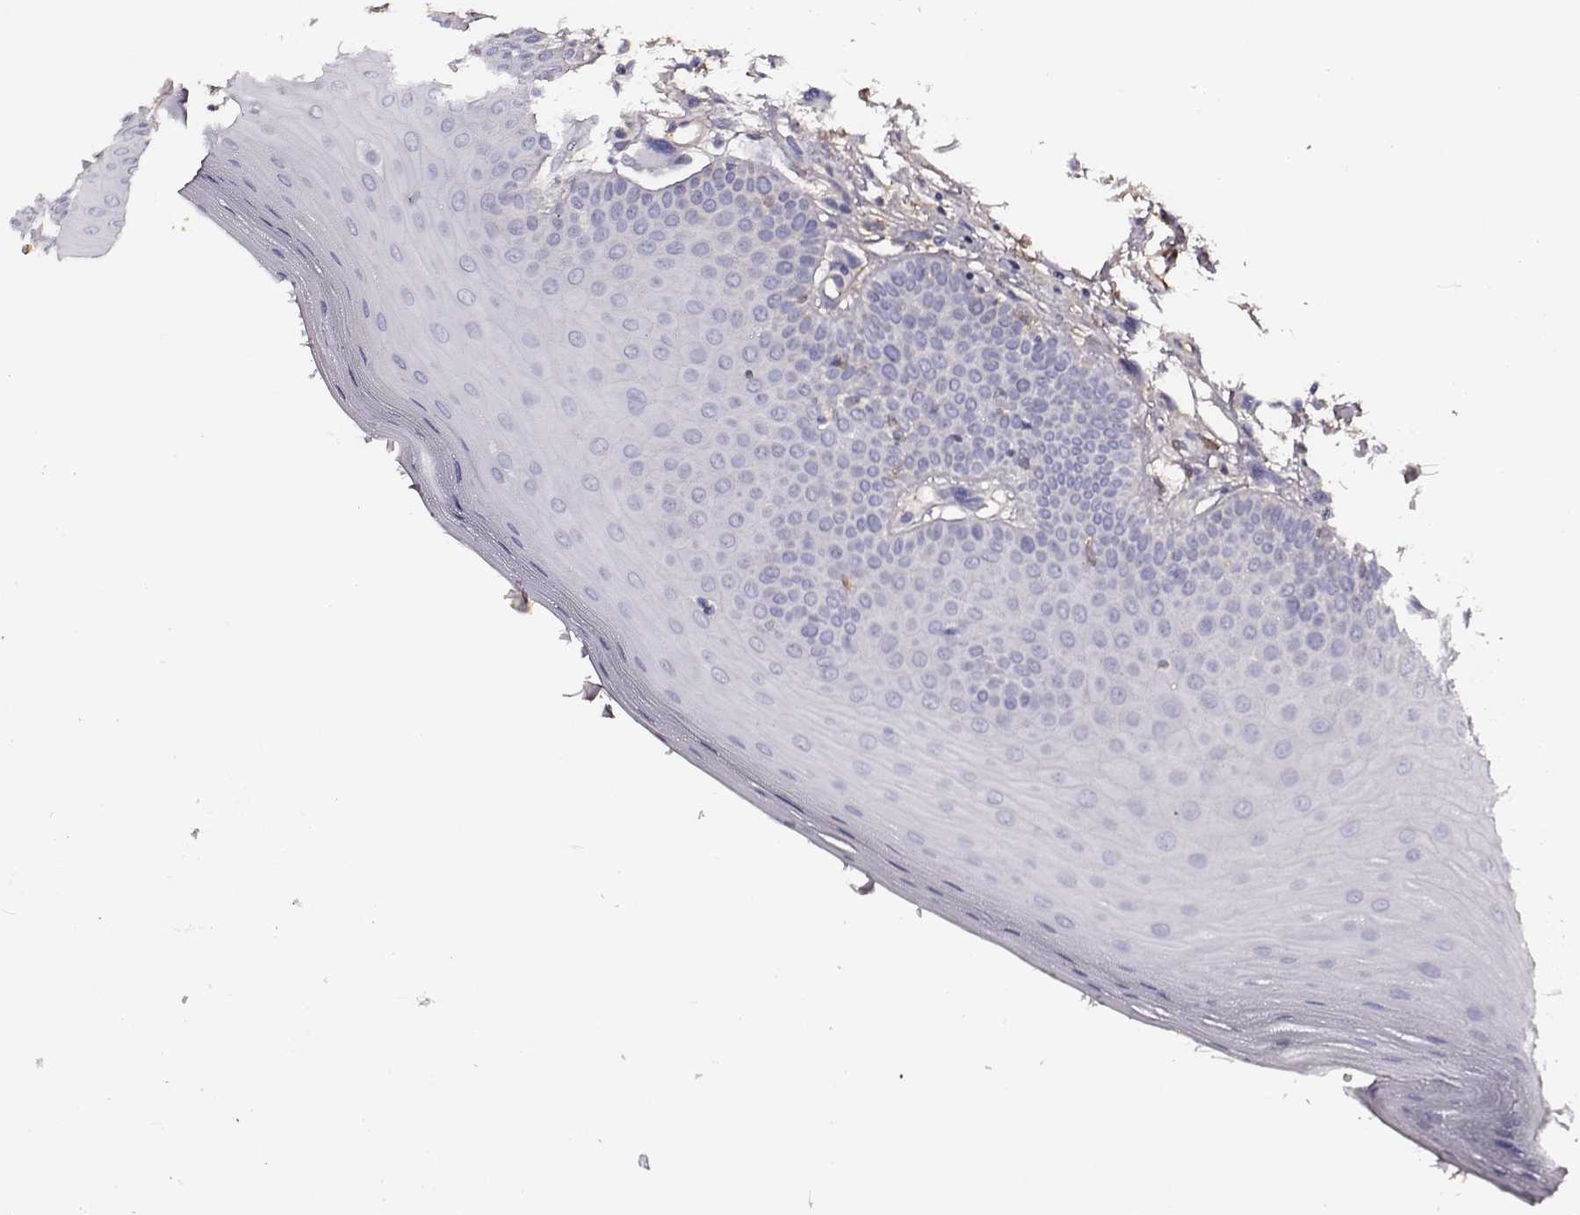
{"staining": {"intensity": "negative", "quantity": "none", "location": "none"}, "tissue": "oral mucosa", "cell_type": "Squamous epithelial cells", "image_type": "normal", "snomed": [{"axis": "morphology", "description": "Normal tissue, NOS"}, {"axis": "morphology", "description": "Normal morphology"}, {"axis": "topography", "description": "Oral tissue"}], "caption": "The IHC histopathology image has no significant expression in squamous epithelial cells of oral mucosa.", "gene": "TF", "patient": {"sex": "female", "age": 76}}